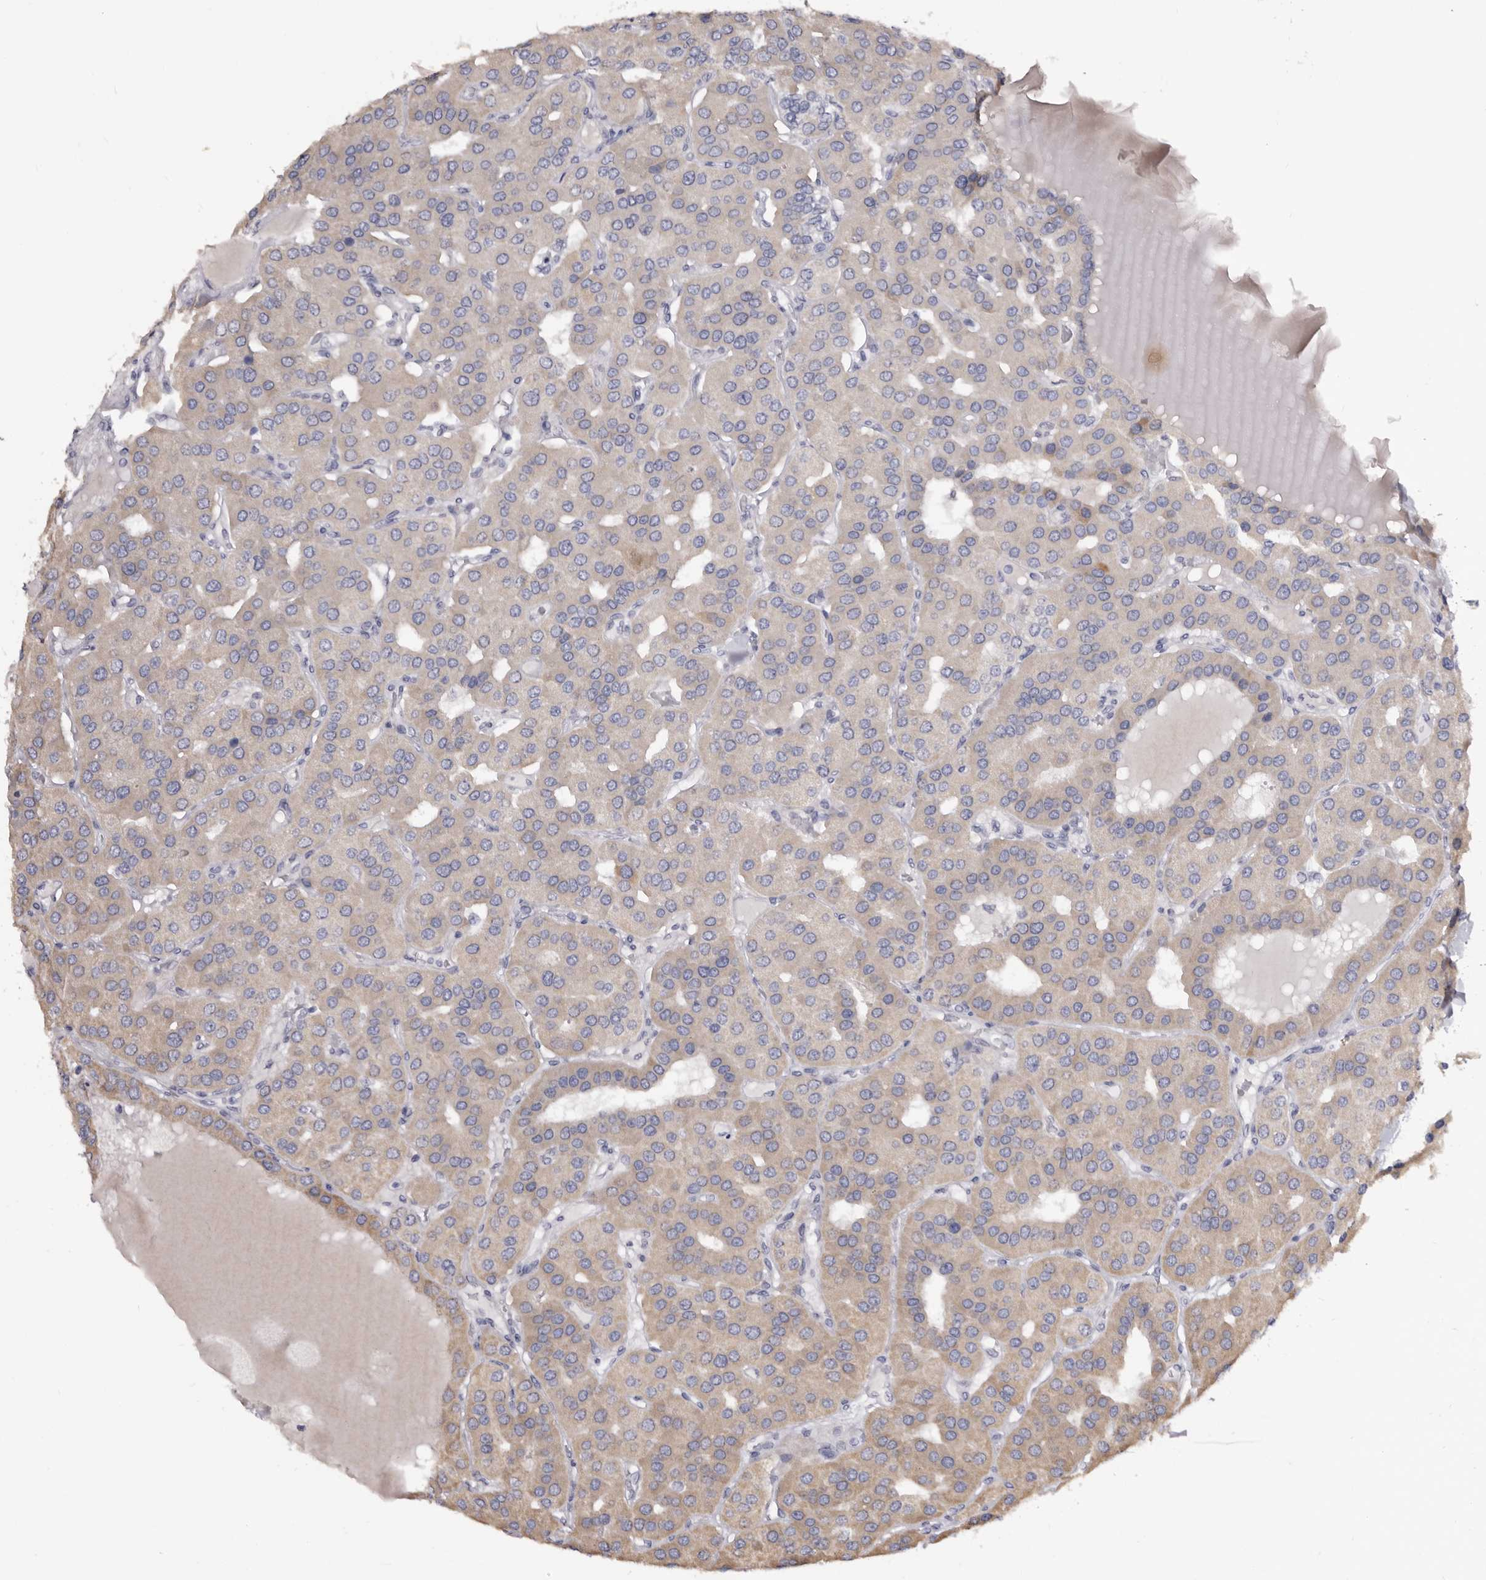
{"staining": {"intensity": "weak", "quantity": "25%-75%", "location": "cytoplasmic/membranous"}, "tissue": "parathyroid gland", "cell_type": "Glandular cells", "image_type": "normal", "snomed": [{"axis": "morphology", "description": "Normal tissue, NOS"}, {"axis": "morphology", "description": "Adenoma, NOS"}, {"axis": "topography", "description": "Parathyroid gland"}], "caption": "Protein staining of normal parathyroid gland displays weak cytoplasmic/membranous staining in about 25%-75% of glandular cells.", "gene": "CASQ1", "patient": {"sex": "female", "age": 86}}